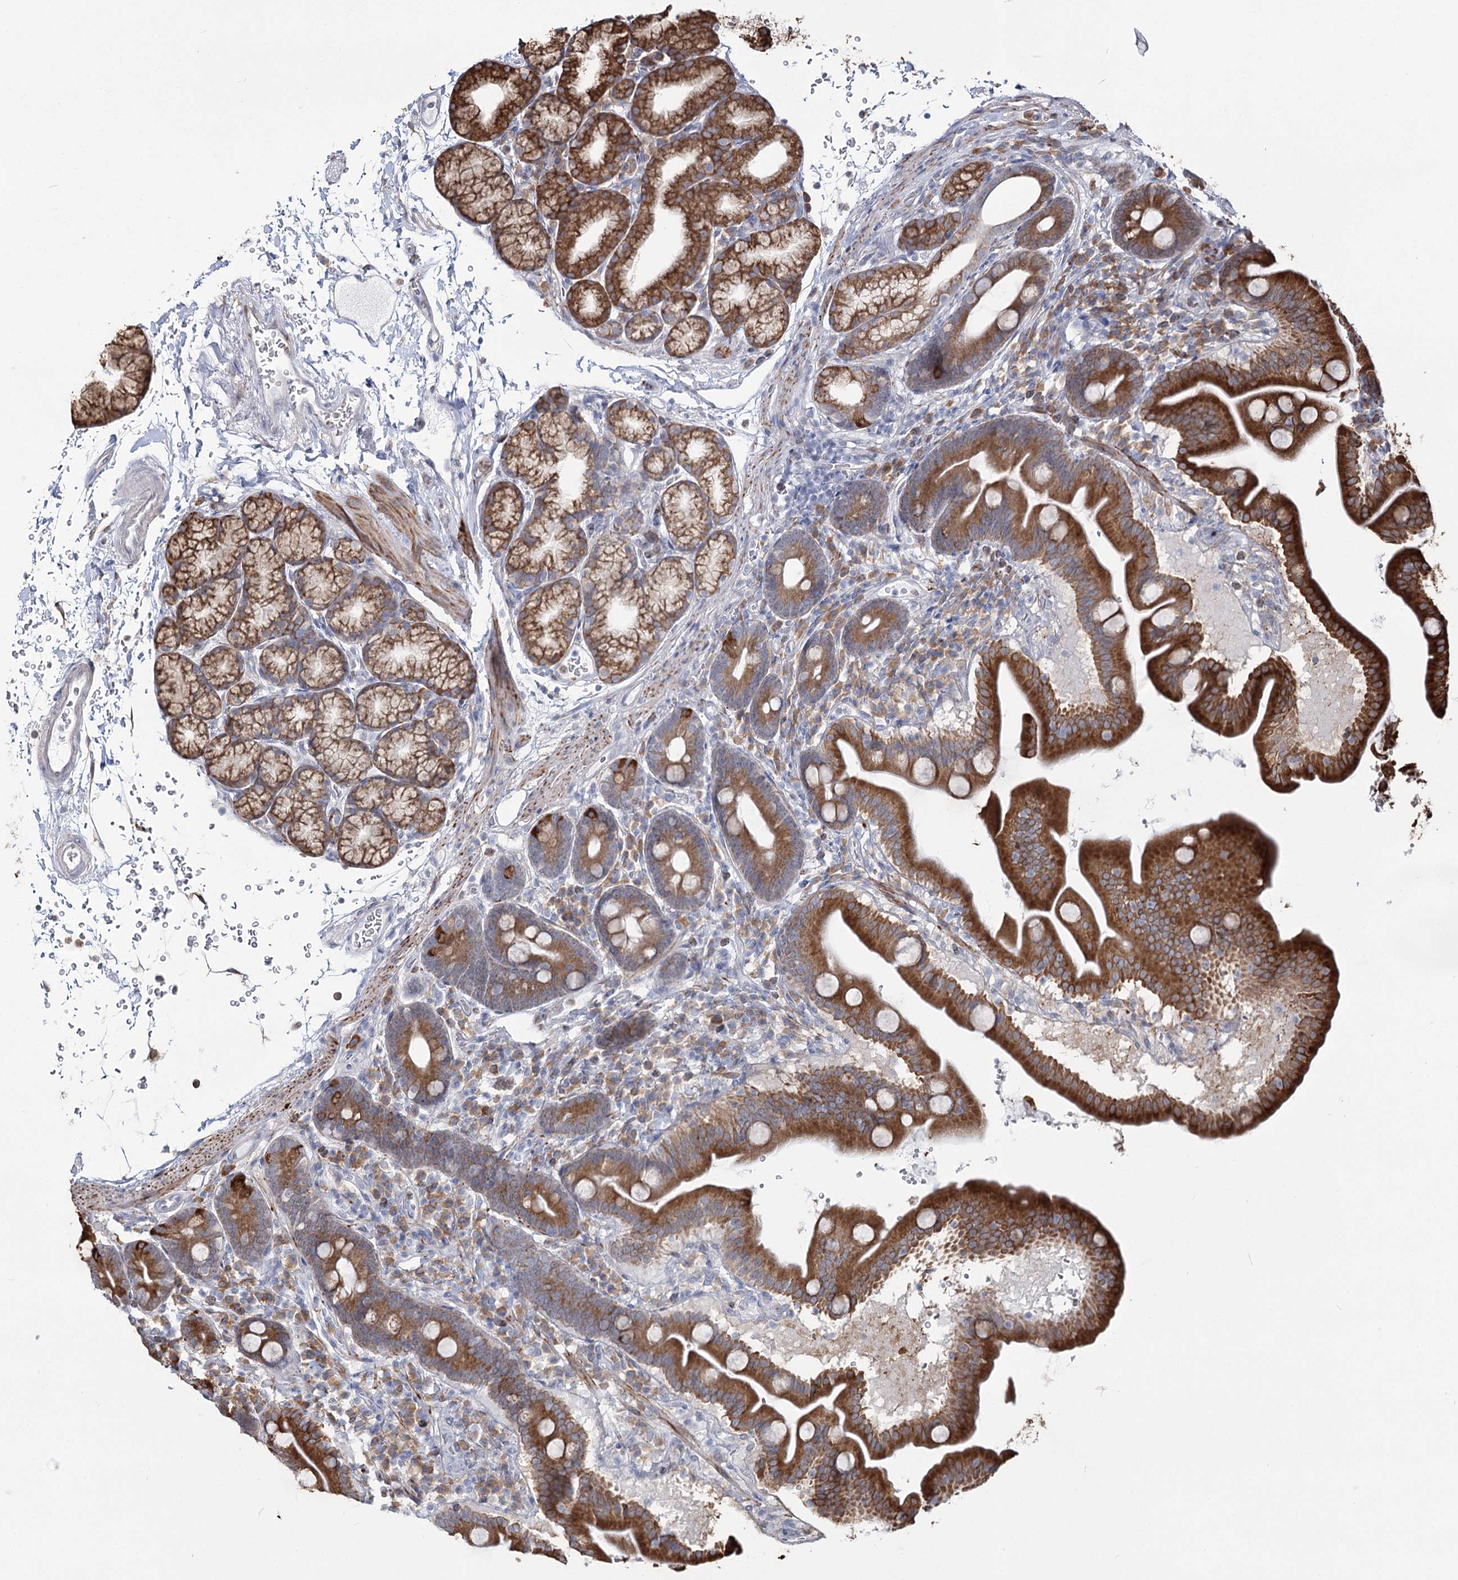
{"staining": {"intensity": "strong", "quantity": ">75%", "location": "cytoplasmic/membranous"}, "tissue": "duodenum", "cell_type": "Glandular cells", "image_type": "normal", "snomed": [{"axis": "morphology", "description": "Normal tissue, NOS"}, {"axis": "topography", "description": "Duodenum"}], "caption": "IHC histopathology image of unremarkable duodenum: duodenum stained using immunohistochemistry (IHC) demonstrates high levels of strong protein expression localized specifically in the cytoplasmic/membranous of glandular cells, appearing as a cytoplasmic/membranous brown color.", "gene": "ZCCHC9", "patient": {"sex": "male", "age": 54}}